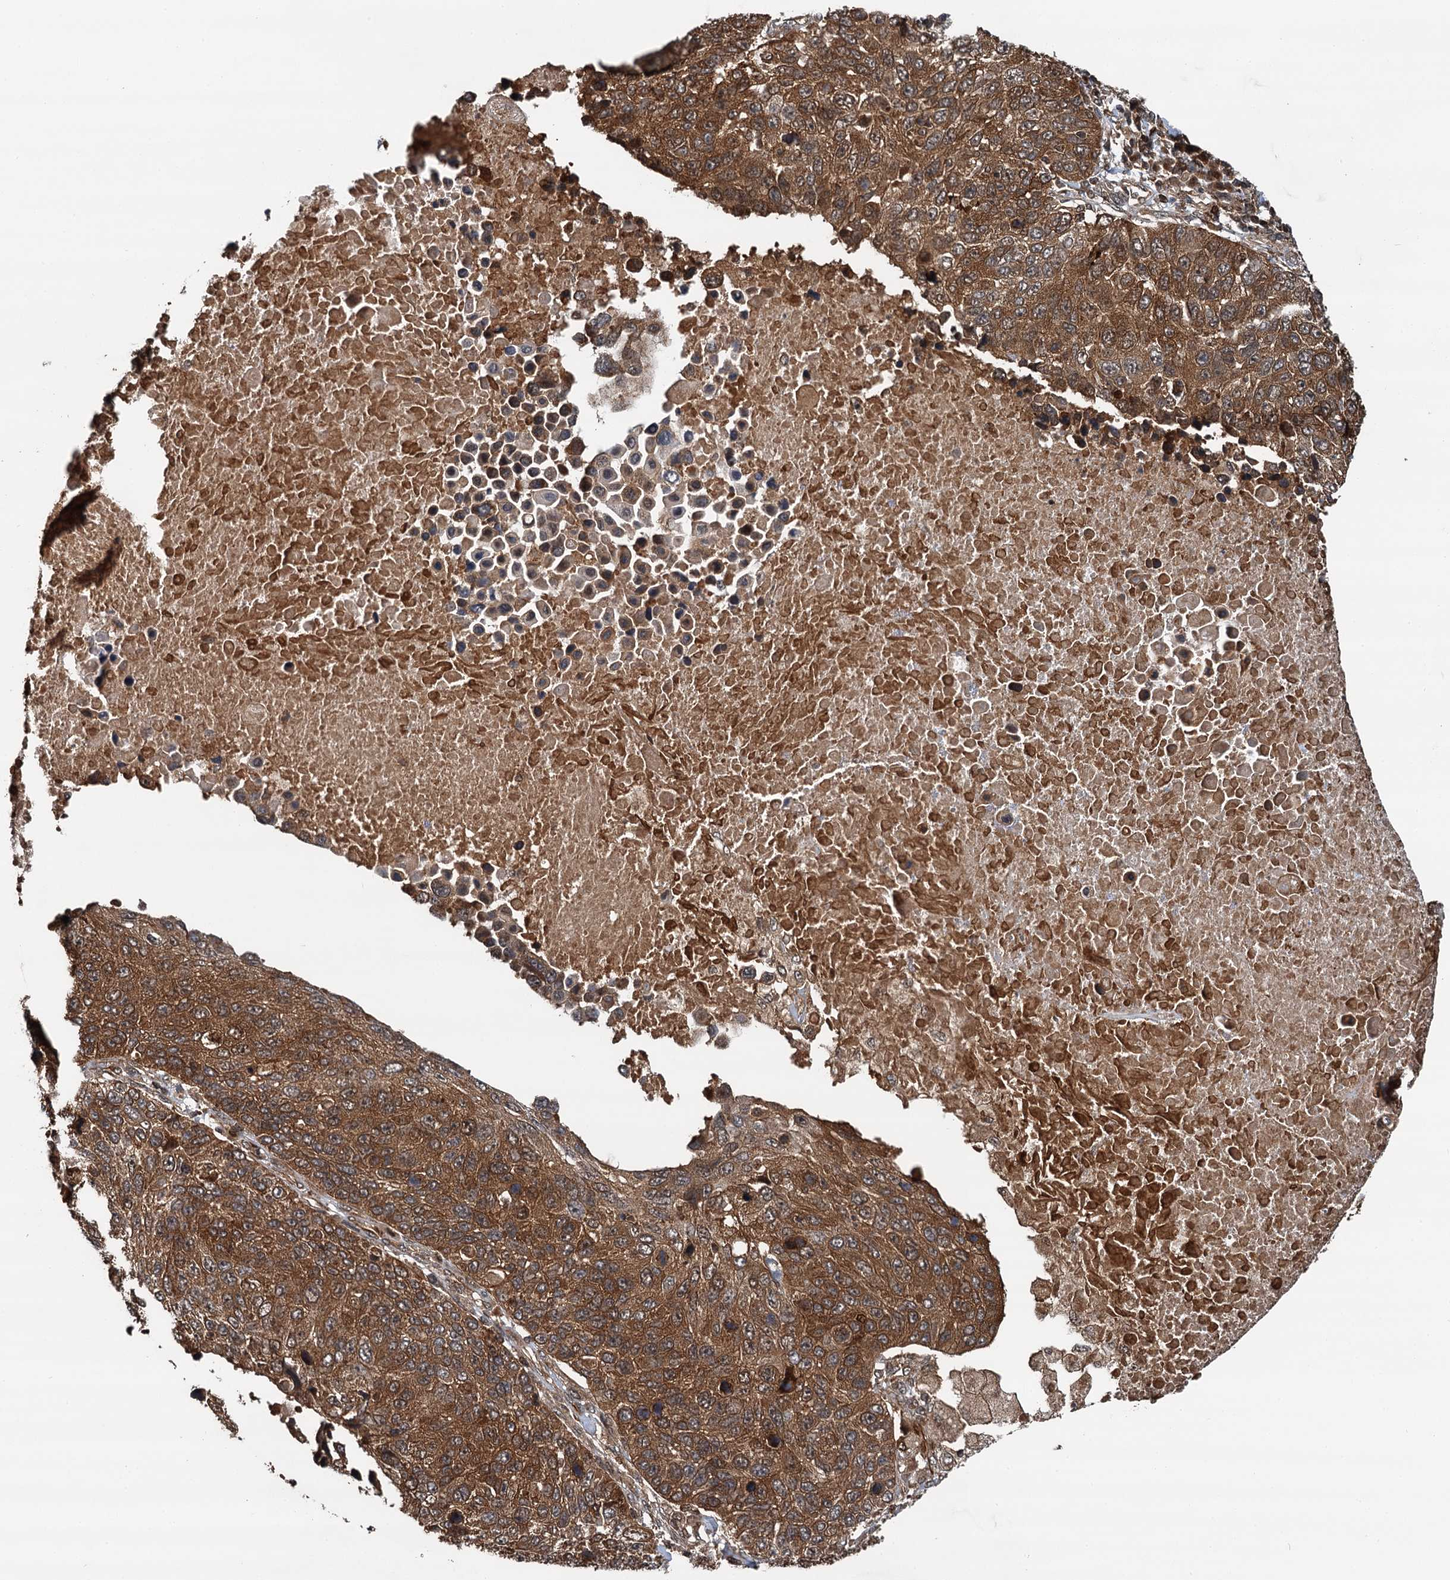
{"staining": {"intensity": "strong", "quantity": ">75%", "location": "cytoplasmic/membranous"}, "tissue": "lung cancer", "cell_type": "Tumor cells", "image_type": "cancer", "snomed": [{"axis": "morphology", "description": "Normal tissue, NOS"}, {"axis": "morphology", "description": "Squamous cell carcinoma, NOS"}, {"axis": "topography", "description": "Lymph node"}, {"axis": "topography", "description": "Lung"}], "caption": "Tumor cells demonstrate high levels of strong cytoplasmic/membranous staining in approximately >75% of cells in lung squamous cell carcinoma.", "gene": "STUB1", "patient": {"sex": "male", "age": 66}}